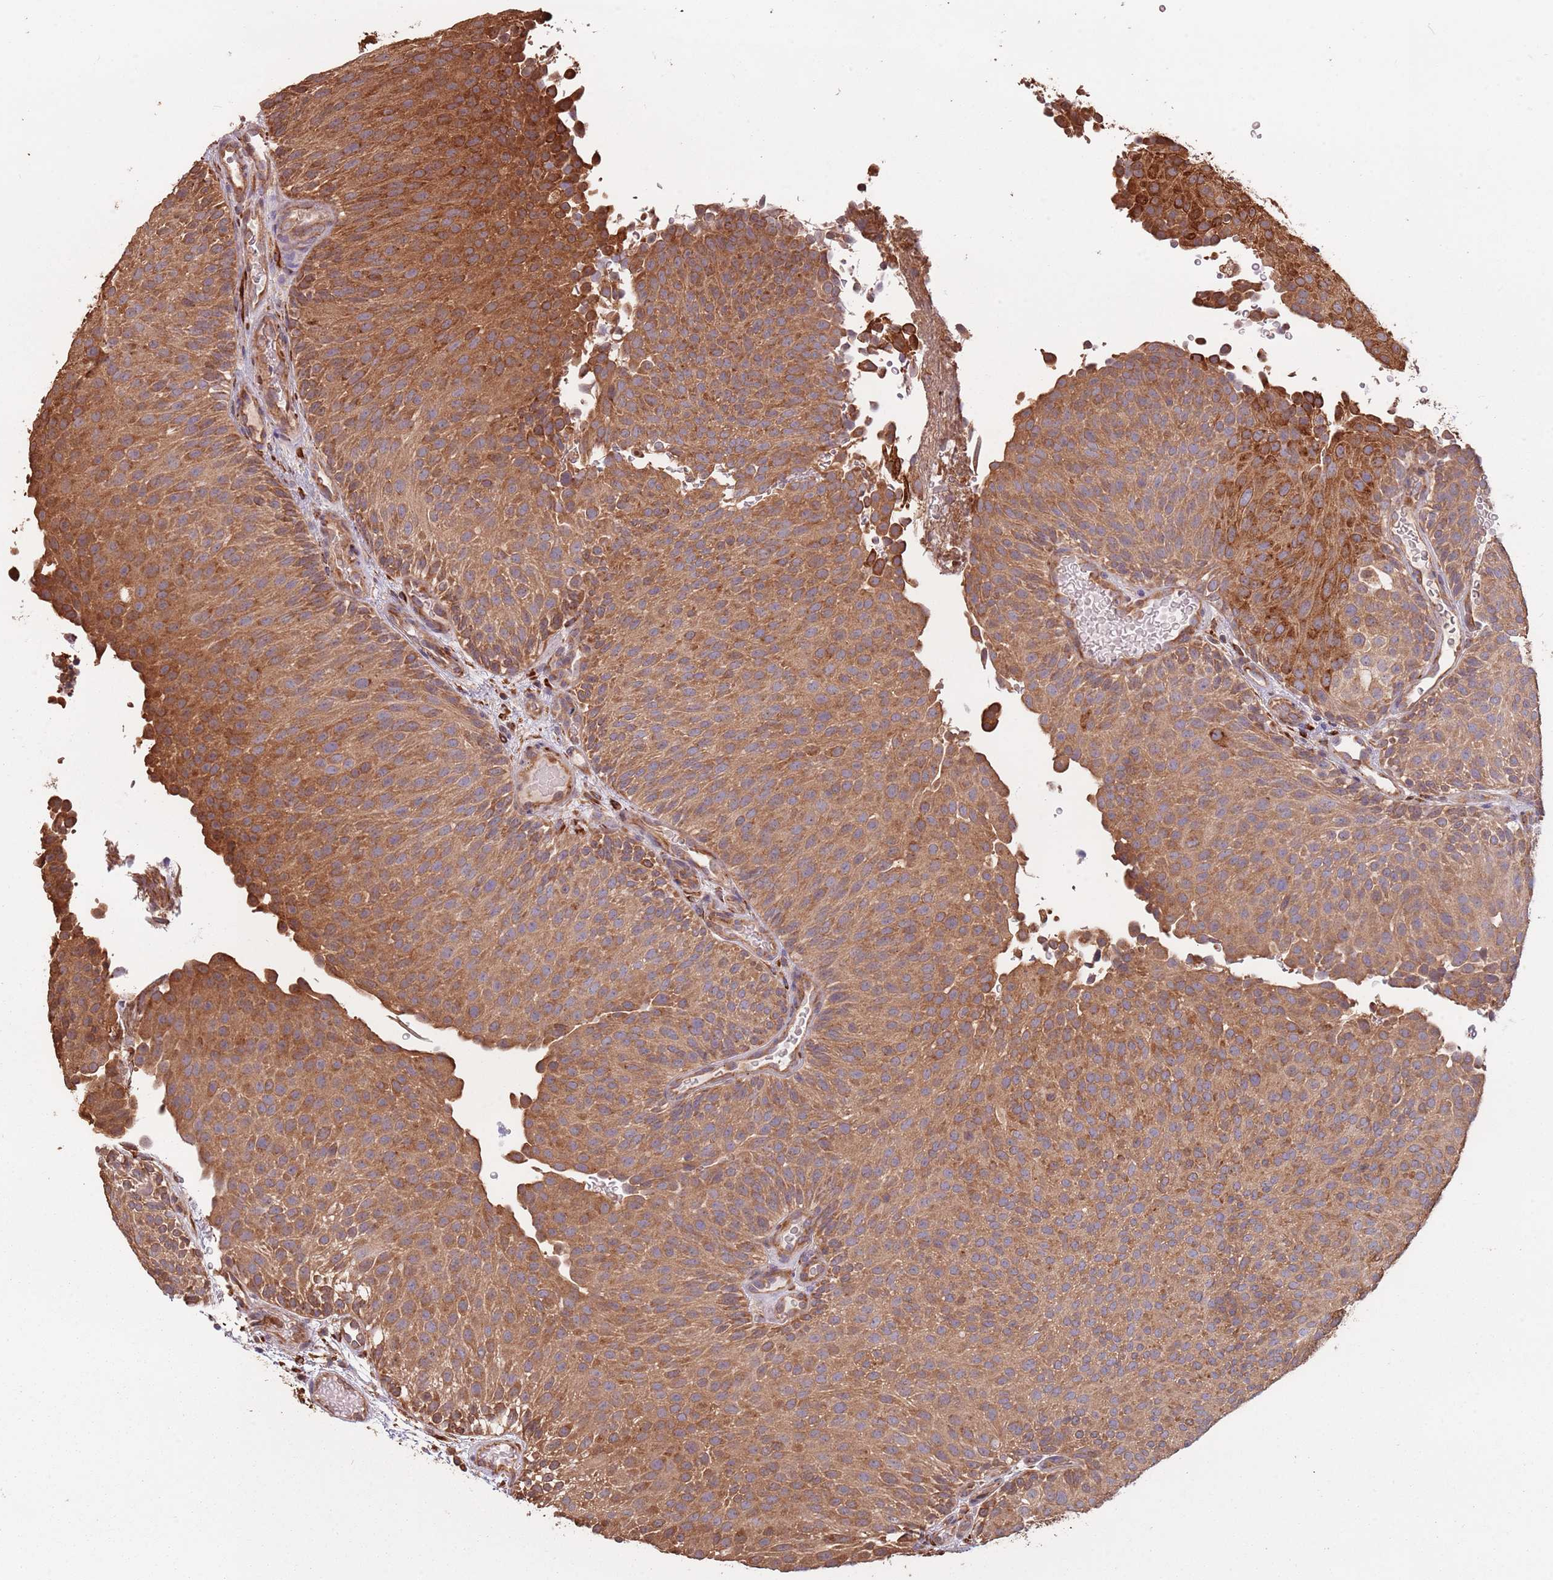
{"staining": {"intensity": "strong", "quantity": ">75%", "location": "cytoplasmic/membranous"}, "tissue": "urothelial cancer", "cell_type": "Tumor cells", "image_type": "cancer", "snomed": [{"axis": "morphology", "description": "Urothelial carcinoma, Low grade"}, {"axis": "topography", "description": "Urinary bladder"}], "caption": "A brown stain highlights strong cytoplasmic/membranous expression of a protein in human urothelial carcinoma (low-grade) tumor cells. (DAB (3,3'-diaminobenzidine) IHC with brightfield microscopy, high magnification).", "gene": "COG4", "patient": {"sex": "male", "age": 78}}